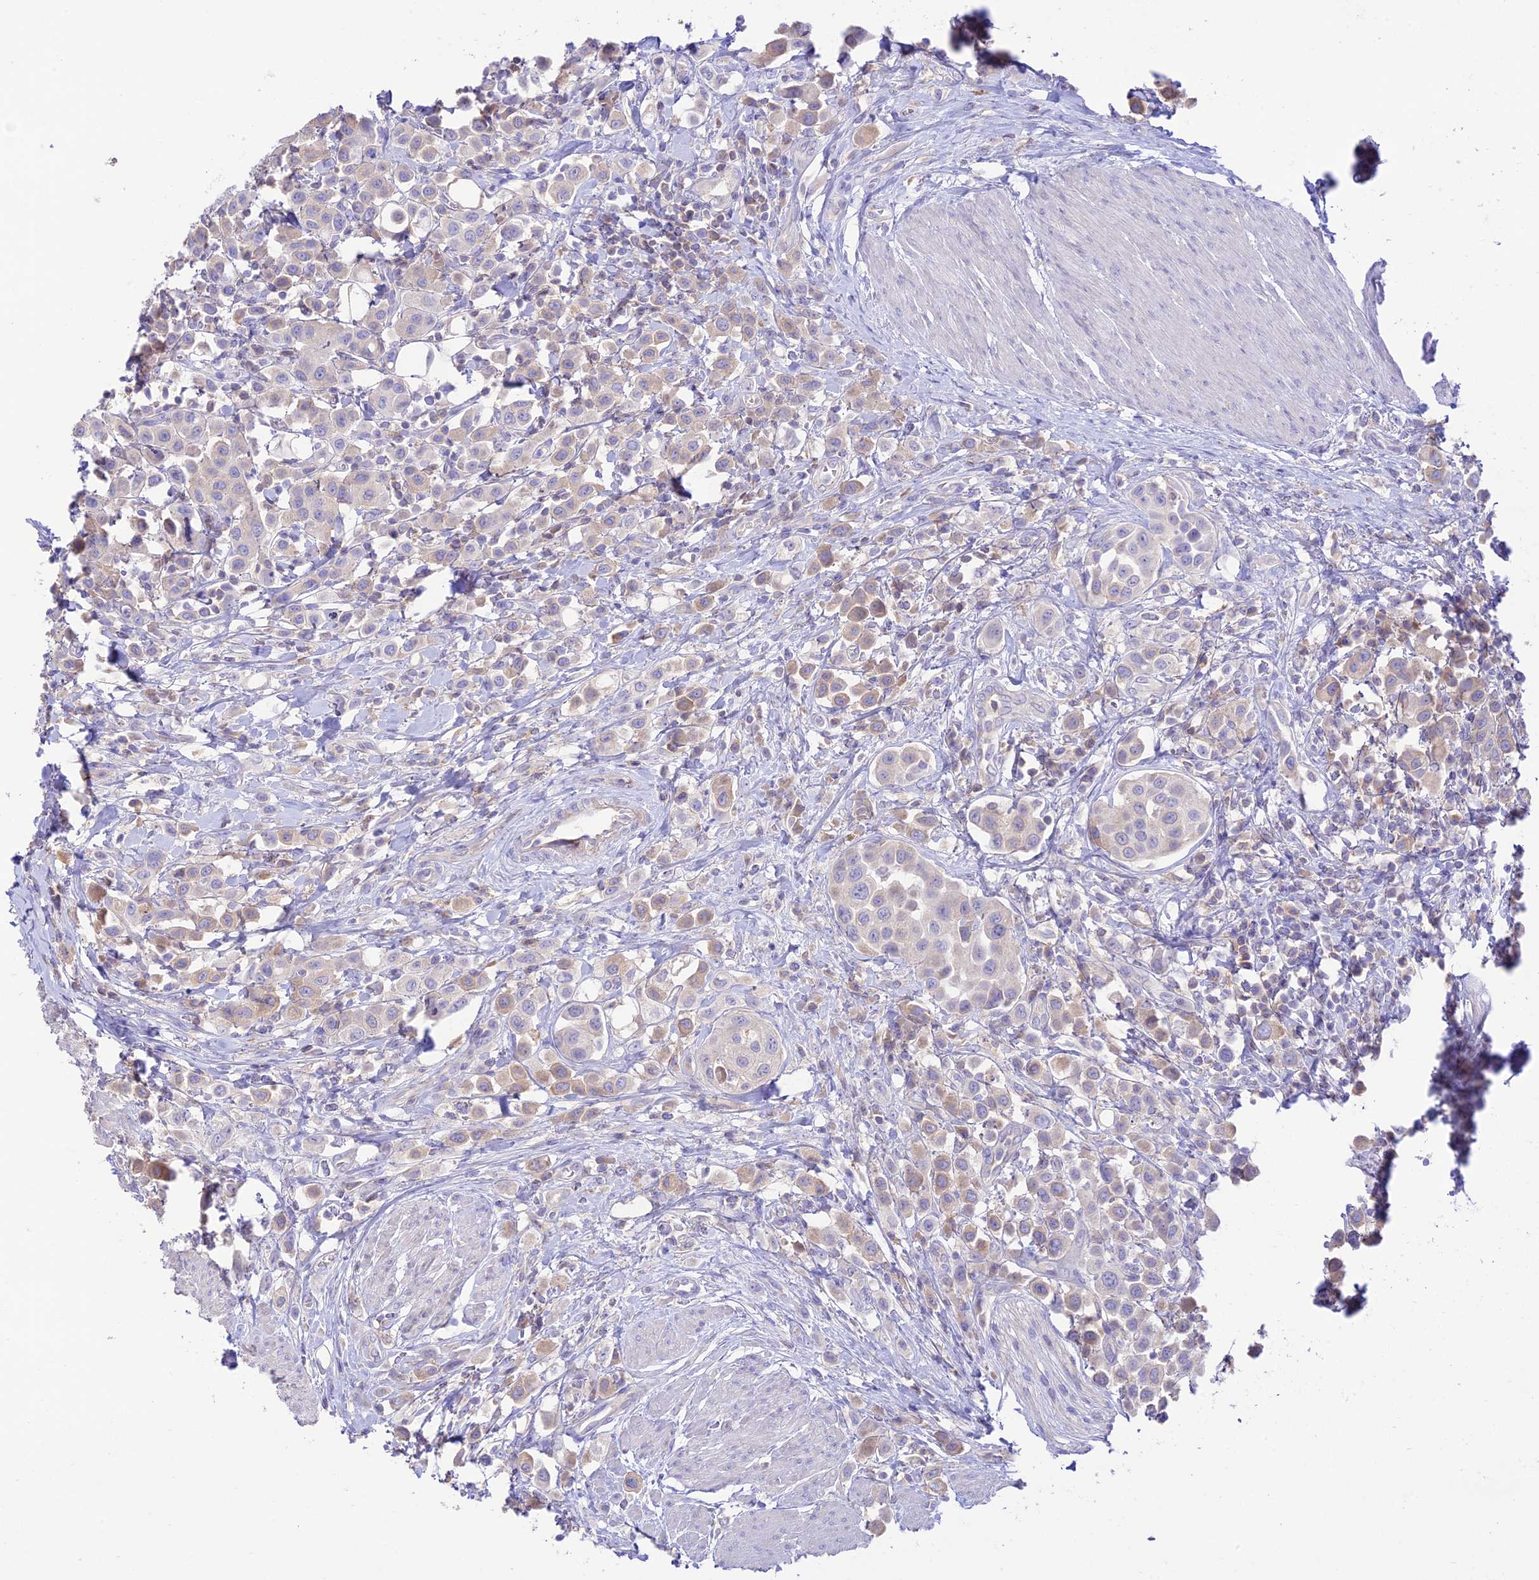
{"staining": {"intensity": "weak", "quantity": "<25%", "location": "cytoplasmic/membranous"}, "tissue": "urothelial cancer", "cell_type": "Tumor cells", "image_type": "cancer", "snomed": [{"axis": "morphology", "description": "Urothelial carcinoma, High grade"}, {"axis": "topography", "description": "Urinary bladder"}], "caption": "A photomicrograph of urothelial cancer stained for a protein shows no brown staining in tumor cells.", "gene": "NLRP9", "patient": {"sex": "male", "age": 50}}